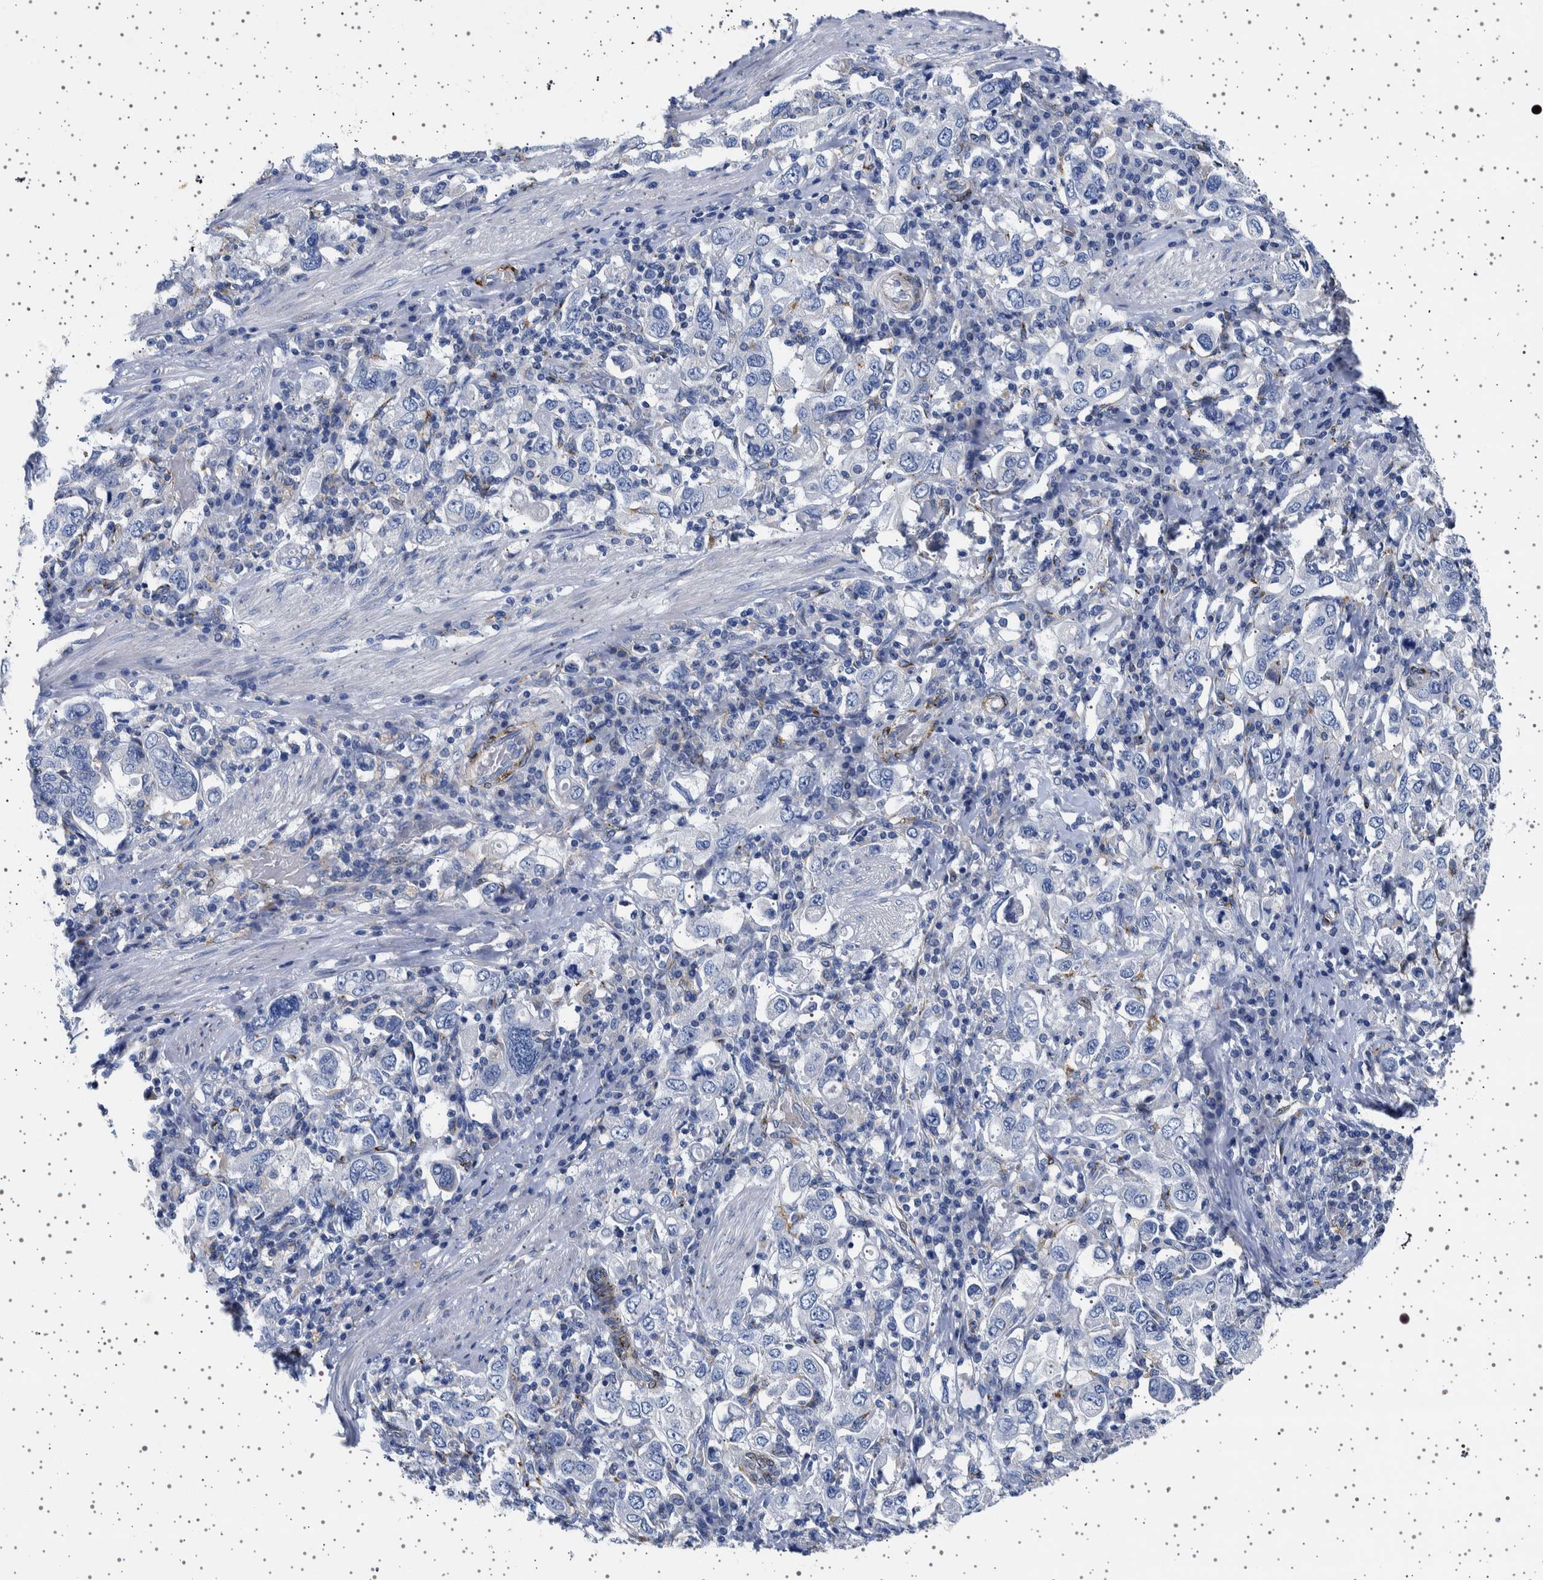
{"staining": {"intensity": "negative", "quantity": "none", "location": "none"}, "tissue": "stomach cancer", "cell_type": "Tumor cells", "image_type": "cancer", "snomed": [{"axis": "morphology", "description": "Adenocarcinoma, NOS"}, {"axis": "topography", "description": "Stomach, upper"}], "caption": "Immunohistochemistry (IHC) of human stomach cancer exhibits no expression in tumor cells.", "gene": "SEPTIN4", "patient": {"sex": "male", "age": 62}}